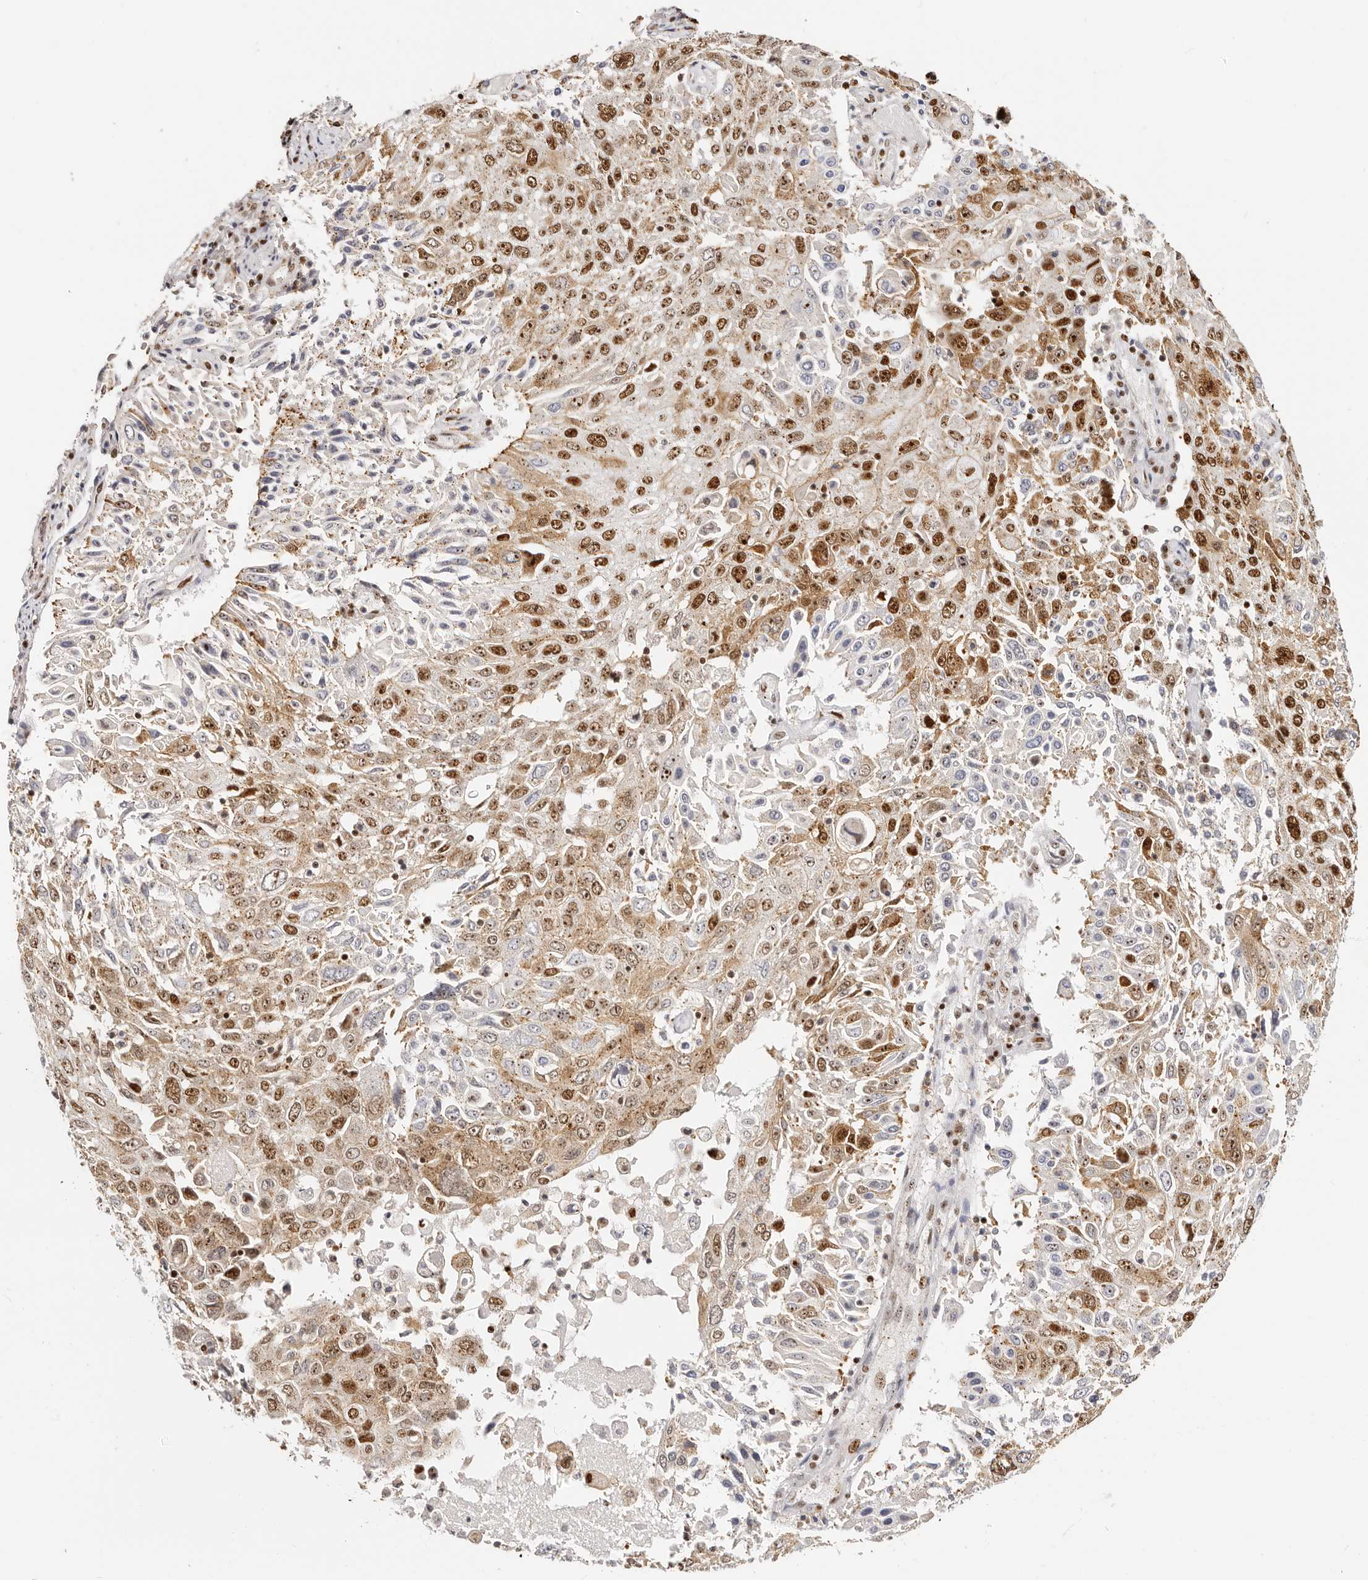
{"staining": {"intensity": "strong", "quantity": ">75%", "location": "nuclear"}, "tissue": "lung cancer", "cell_type": "Tumor cells", "image_type": "cancer", "snomed": [{"axis": "morphology", "description": "Squamous cell carcinoma, NOS"}, {"axis": "topography", "description": "Lung"}], "caption": "DAB immunohistochemical staining of lung cancer (squamous cell carcinoma) shows strong nuclear protein expression in about >75% of tumor cells.", "gene": "IQGAP3", "patient": {"sex": "male", "age": 65}}